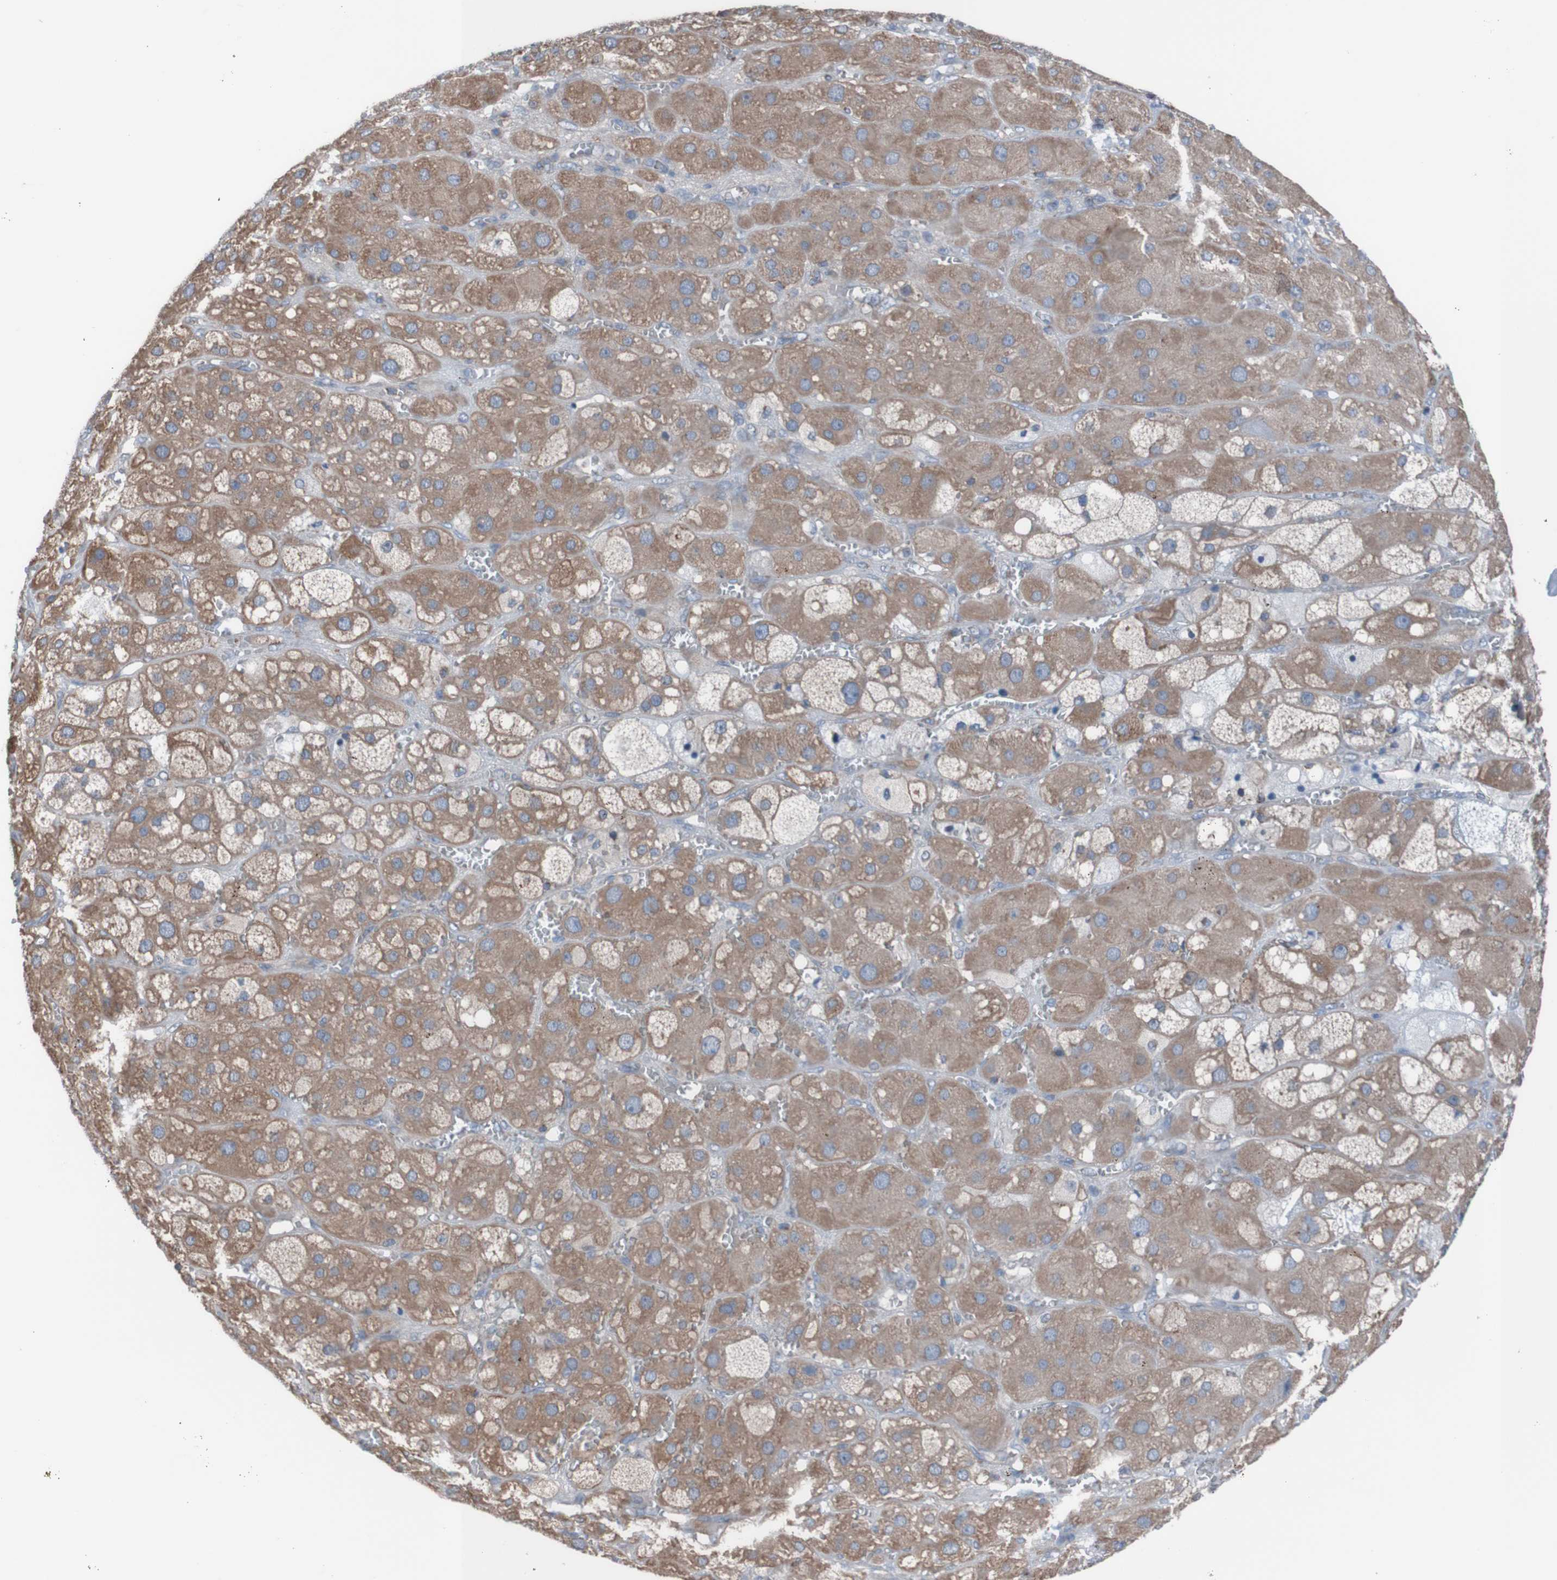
{"staining": {"intensity": "moderate", "quantity": ">75%", "location": "cytoplasmic/membranous"}, "tissue": "adrenal gland", "cell_type": "Glandular cells", "image_type": "normal", "snomed": [{"axis": "morphology", "description": "Normal tissue, NOS"}, {"axis": "topography", "description": "Adrenal gland"}], "caption": "Protein staining of unremarkable adrenal gland shows moderate cytoplasmic/membranous positivity in about >75% of glandular cells. Nuclei are stained in blue.", "gene": "MINAR1", "patient": {"sex": "female", "age": 47}}